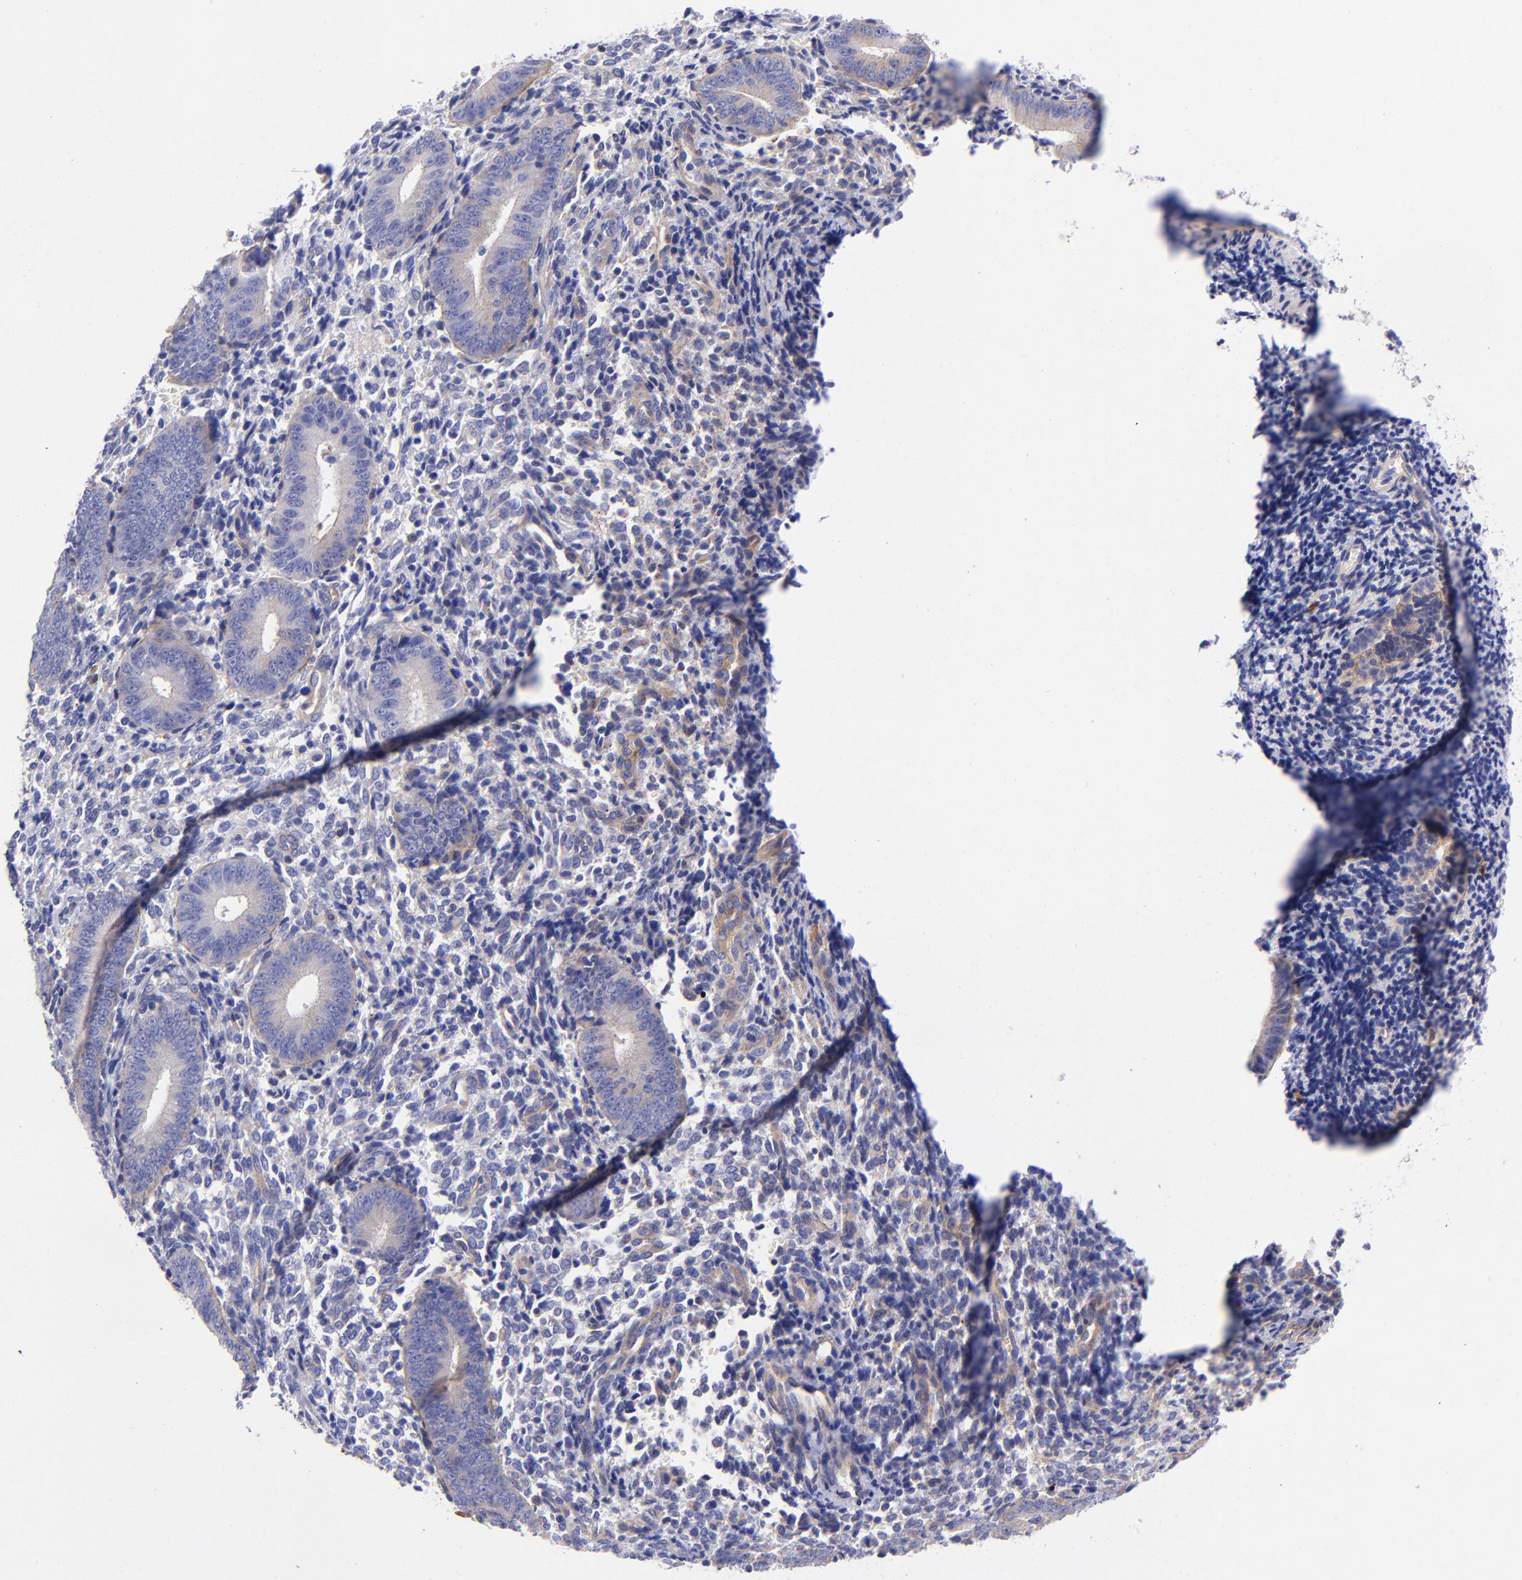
{"staining": {"intensity": "negative", "quantity": "none", "location": "none"}, "tissue": "endometrium", "cell_type": "Cells in endometrial stroma", "image_type": "normal", "snomed": [{"axis": "morphology", "description": "Normal tissue, NOS"}, {"axis": "topography", "description": "Uterus"}, {"axis": "topography", "description": "Endometrium"}], "caption": "Protein analysis of normal endometrium exhibits no significant staining in cells in endometrial stroma.", "gene": "PPFIBP1", "patient": {"sex": "female", "age": 33}}